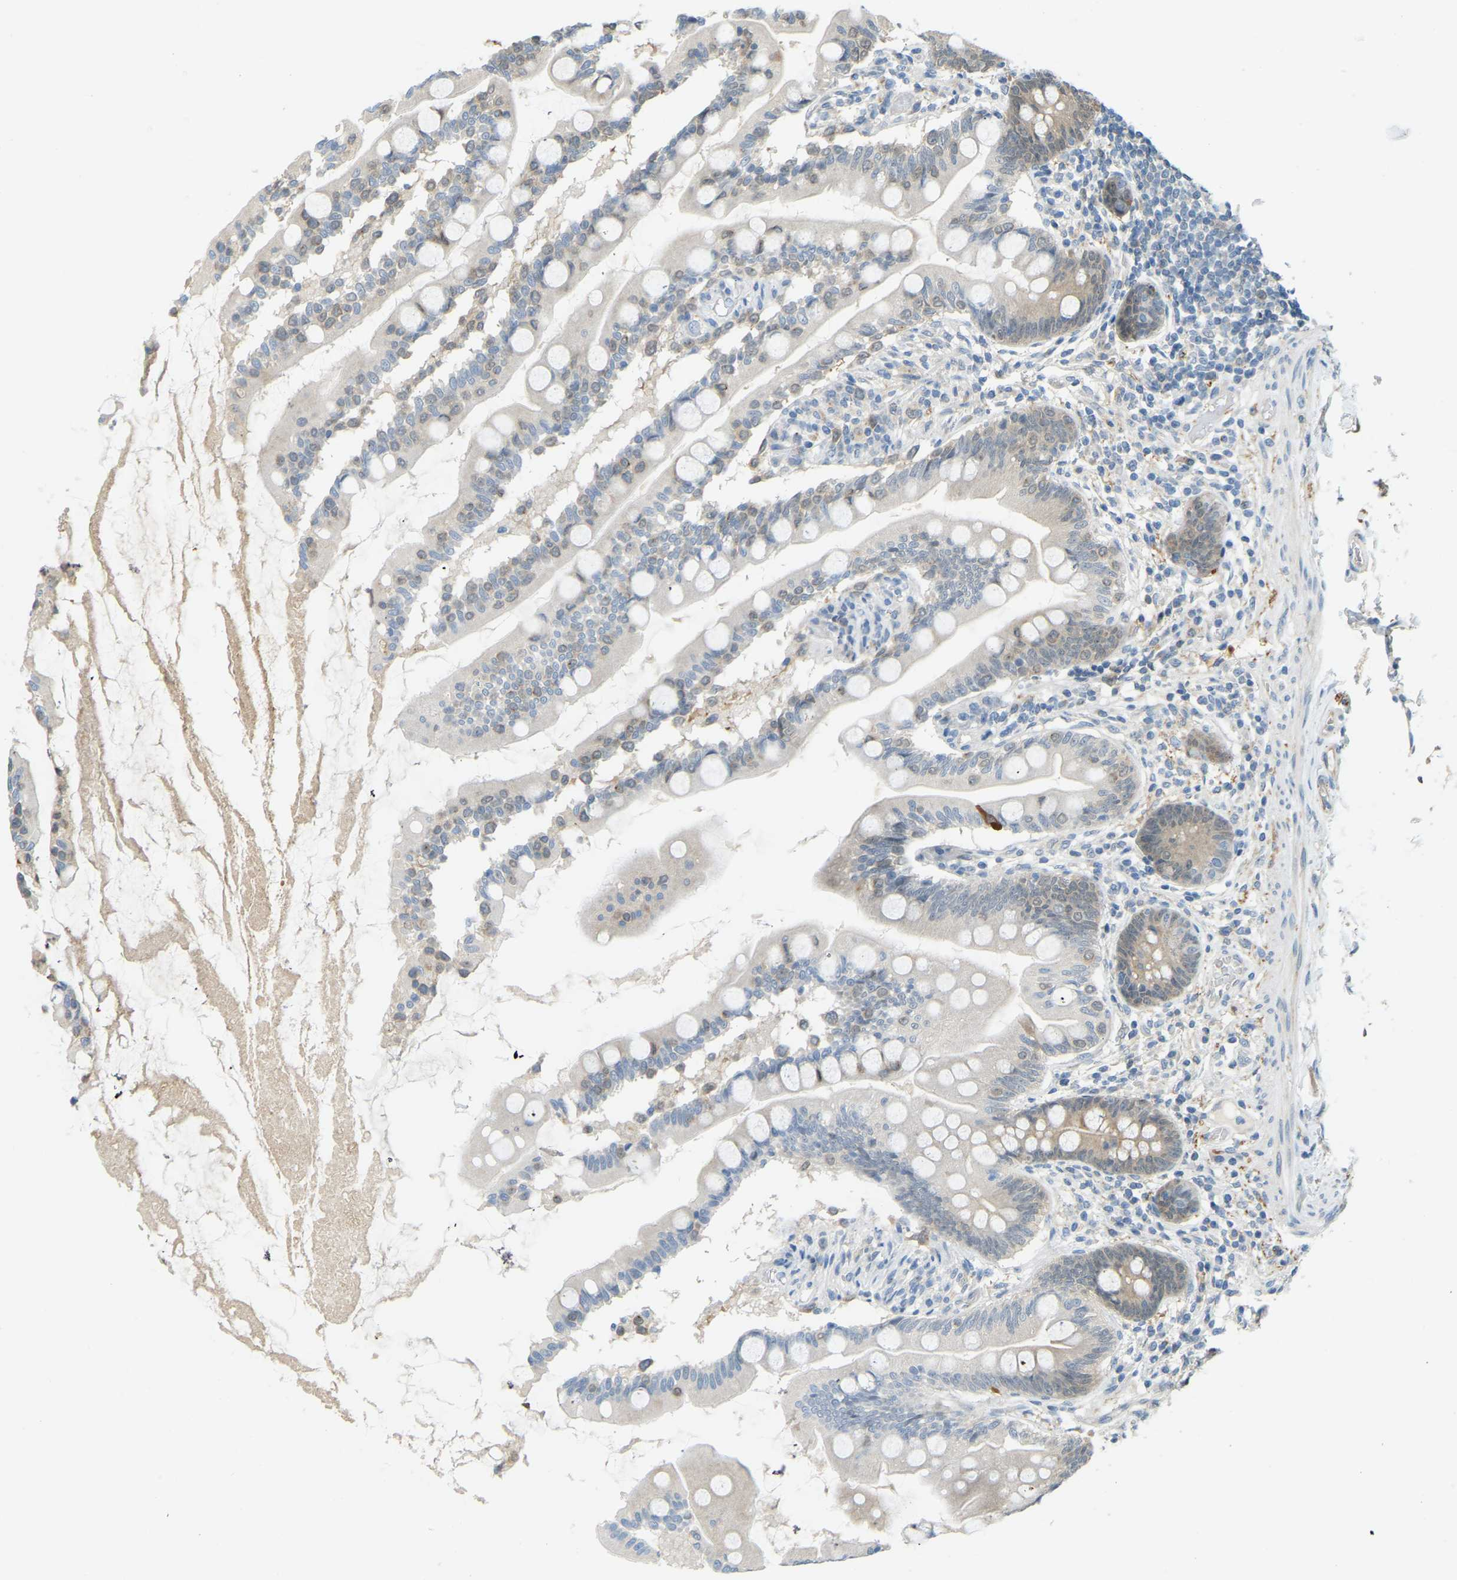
{"staining": {"intensity": "moderate", "quantity": "25%-75%", "location": "cytoplasmic/membranous"}, "tissue": "small intestine", "cell_type": "Glandular cells", "image_type": "normal", "snomed": [{"axis": "morphology", "description": "Normal tissue, NOS"}, {"axis": "topography", "description": "Small intestine"}], "caption": "Protein staining of unremarkable small intestine displays moderate cytoplasmic/membranous staining in approximately 25%-75% of glandular cells.", "gene": "NME8", "patient": {"sex": "female", "age": 56}}